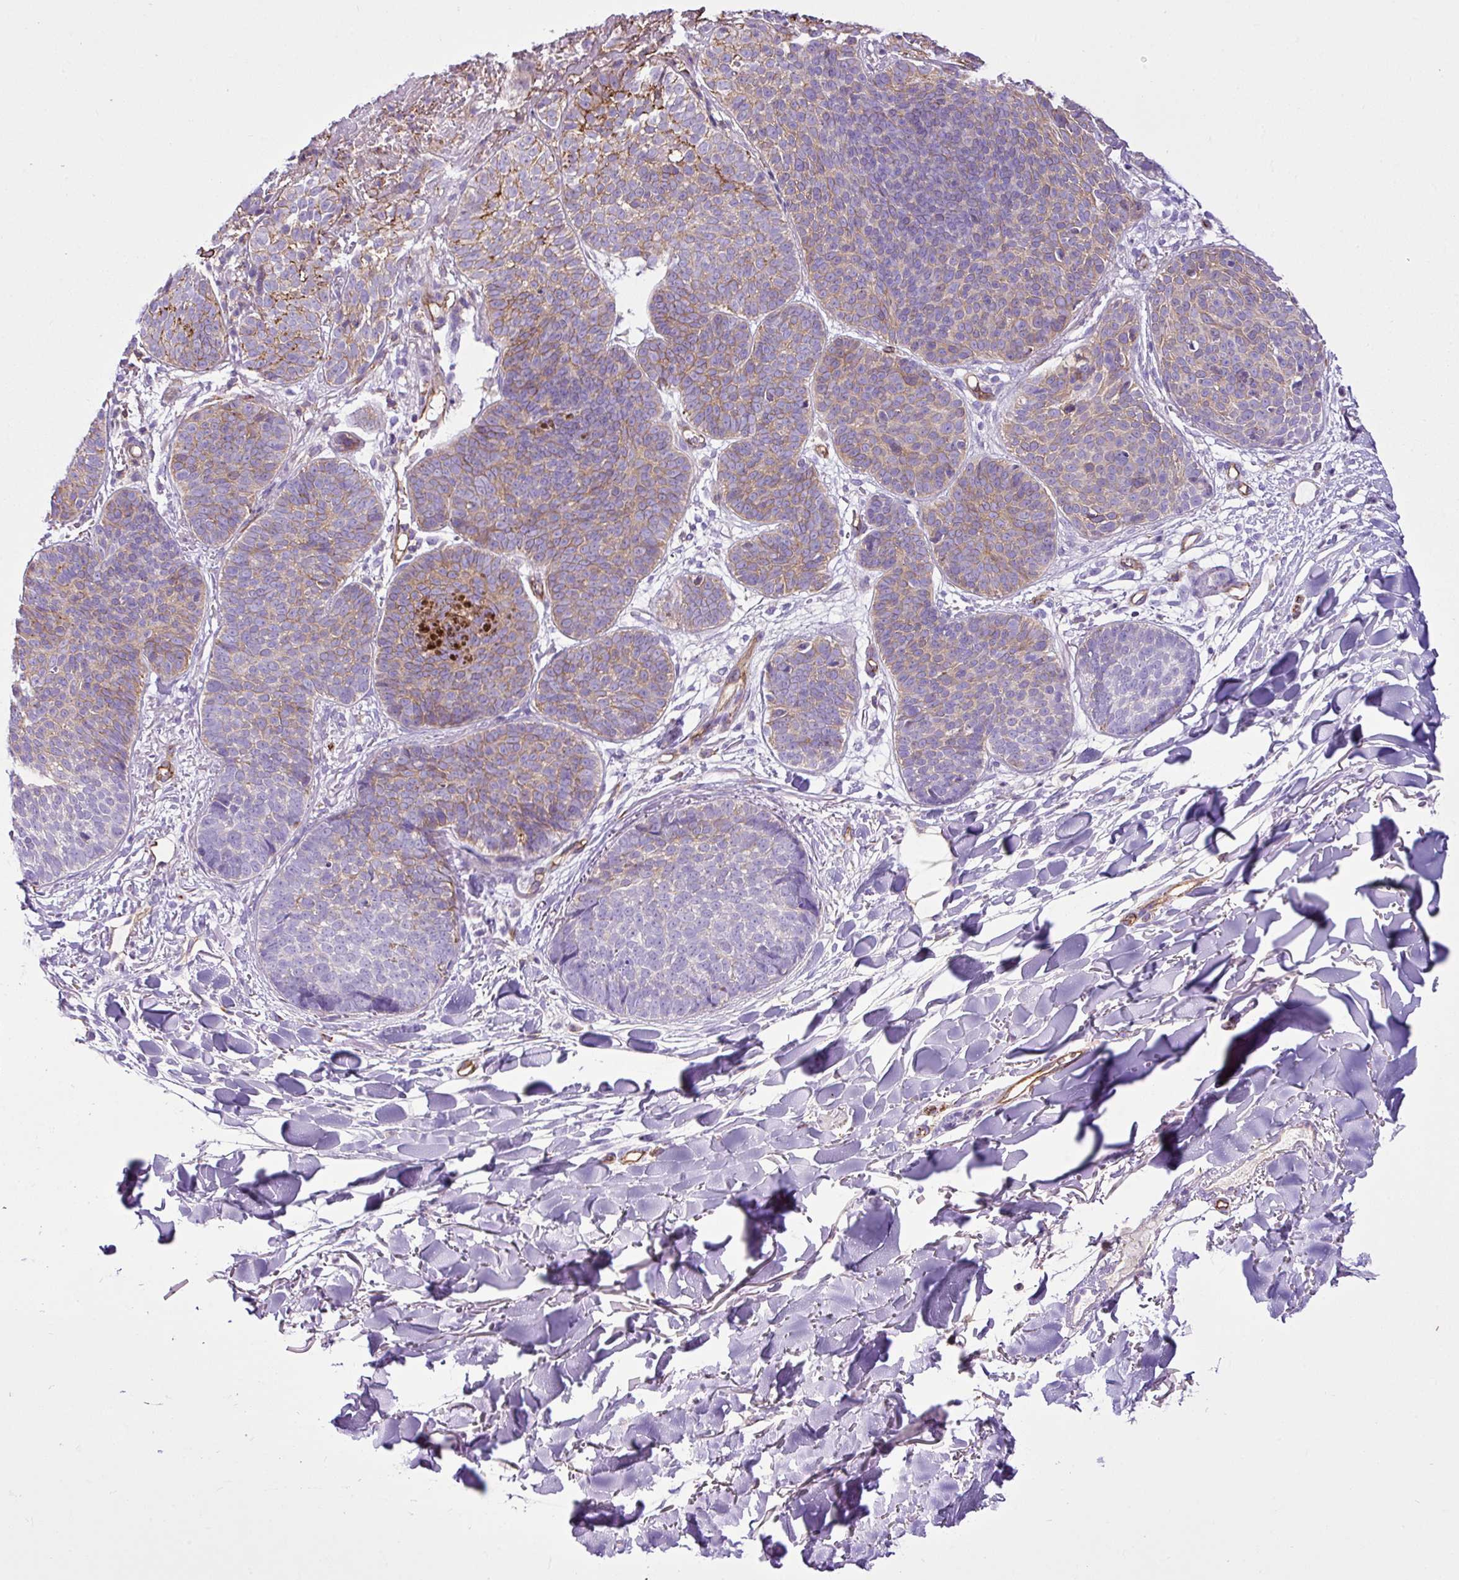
{"staining": {"intensity": "weak", "quantity": "25%-75%", "location": "cytoplasmic/membranous"}, "tissue": "skin cancer", "cell_type": "Tumor cells", "image_type": "cancer", "snomed": [{"axis": "morphology", "description": "Basal cell carcinoma"}, {"axis": "topography", "description": "Skin"}, {"axis": "topography", "description": "Skin of neck"}, {"axis": "topography", "description": "Skin of shoulder"}, {"axis": "topography", "description": "Skin of back"}], "caption": "Immunohistochemical staining of human basal cell carcinoma (skin) exhibits weak cytoplasmic/membranous protein staining in about 25%-75% of tumor cells.", "gene": "EME2", "patient": {"sex": "male", "age": 80}}